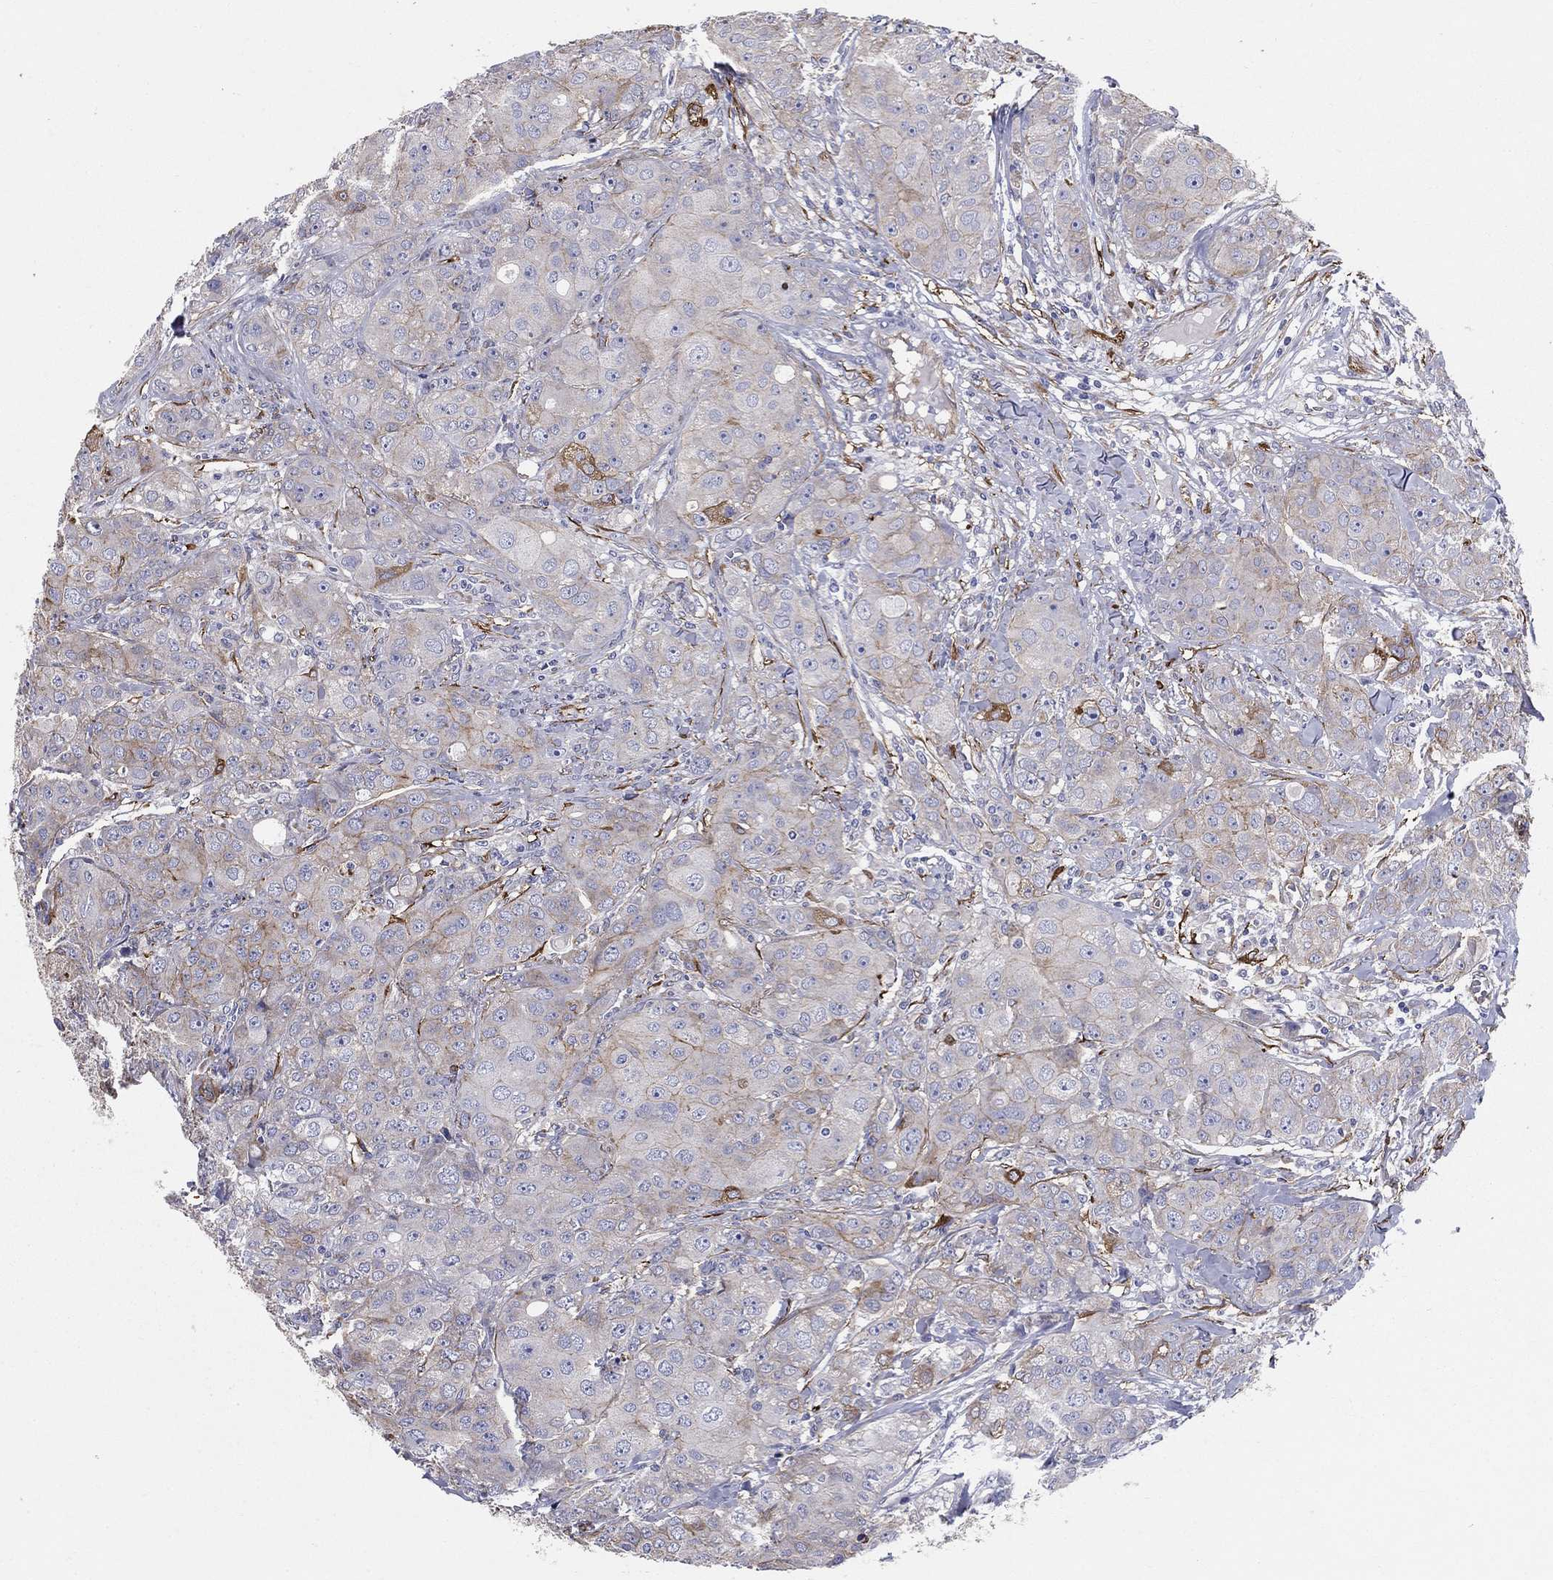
{"staining": {"intensity": "moderate", "quantity": "<25%", "location": "cytoplasmic/membranous"}, "tissue": "breast cancer", "cell_type": "Tumor cells", "image_type": "cancer", "snomed": [{"axis": "morphology", "description": "Duct carcinoma"}, {"axis": "topography", "description": "Breast"}], "caption": "A low amount of moderate cytoplasmic/membranous expression is seen in about <25% of tumor cells in breast cancer tissue.", "gene": "EMP2", "patient": {"sex": "female", "age": 43}}